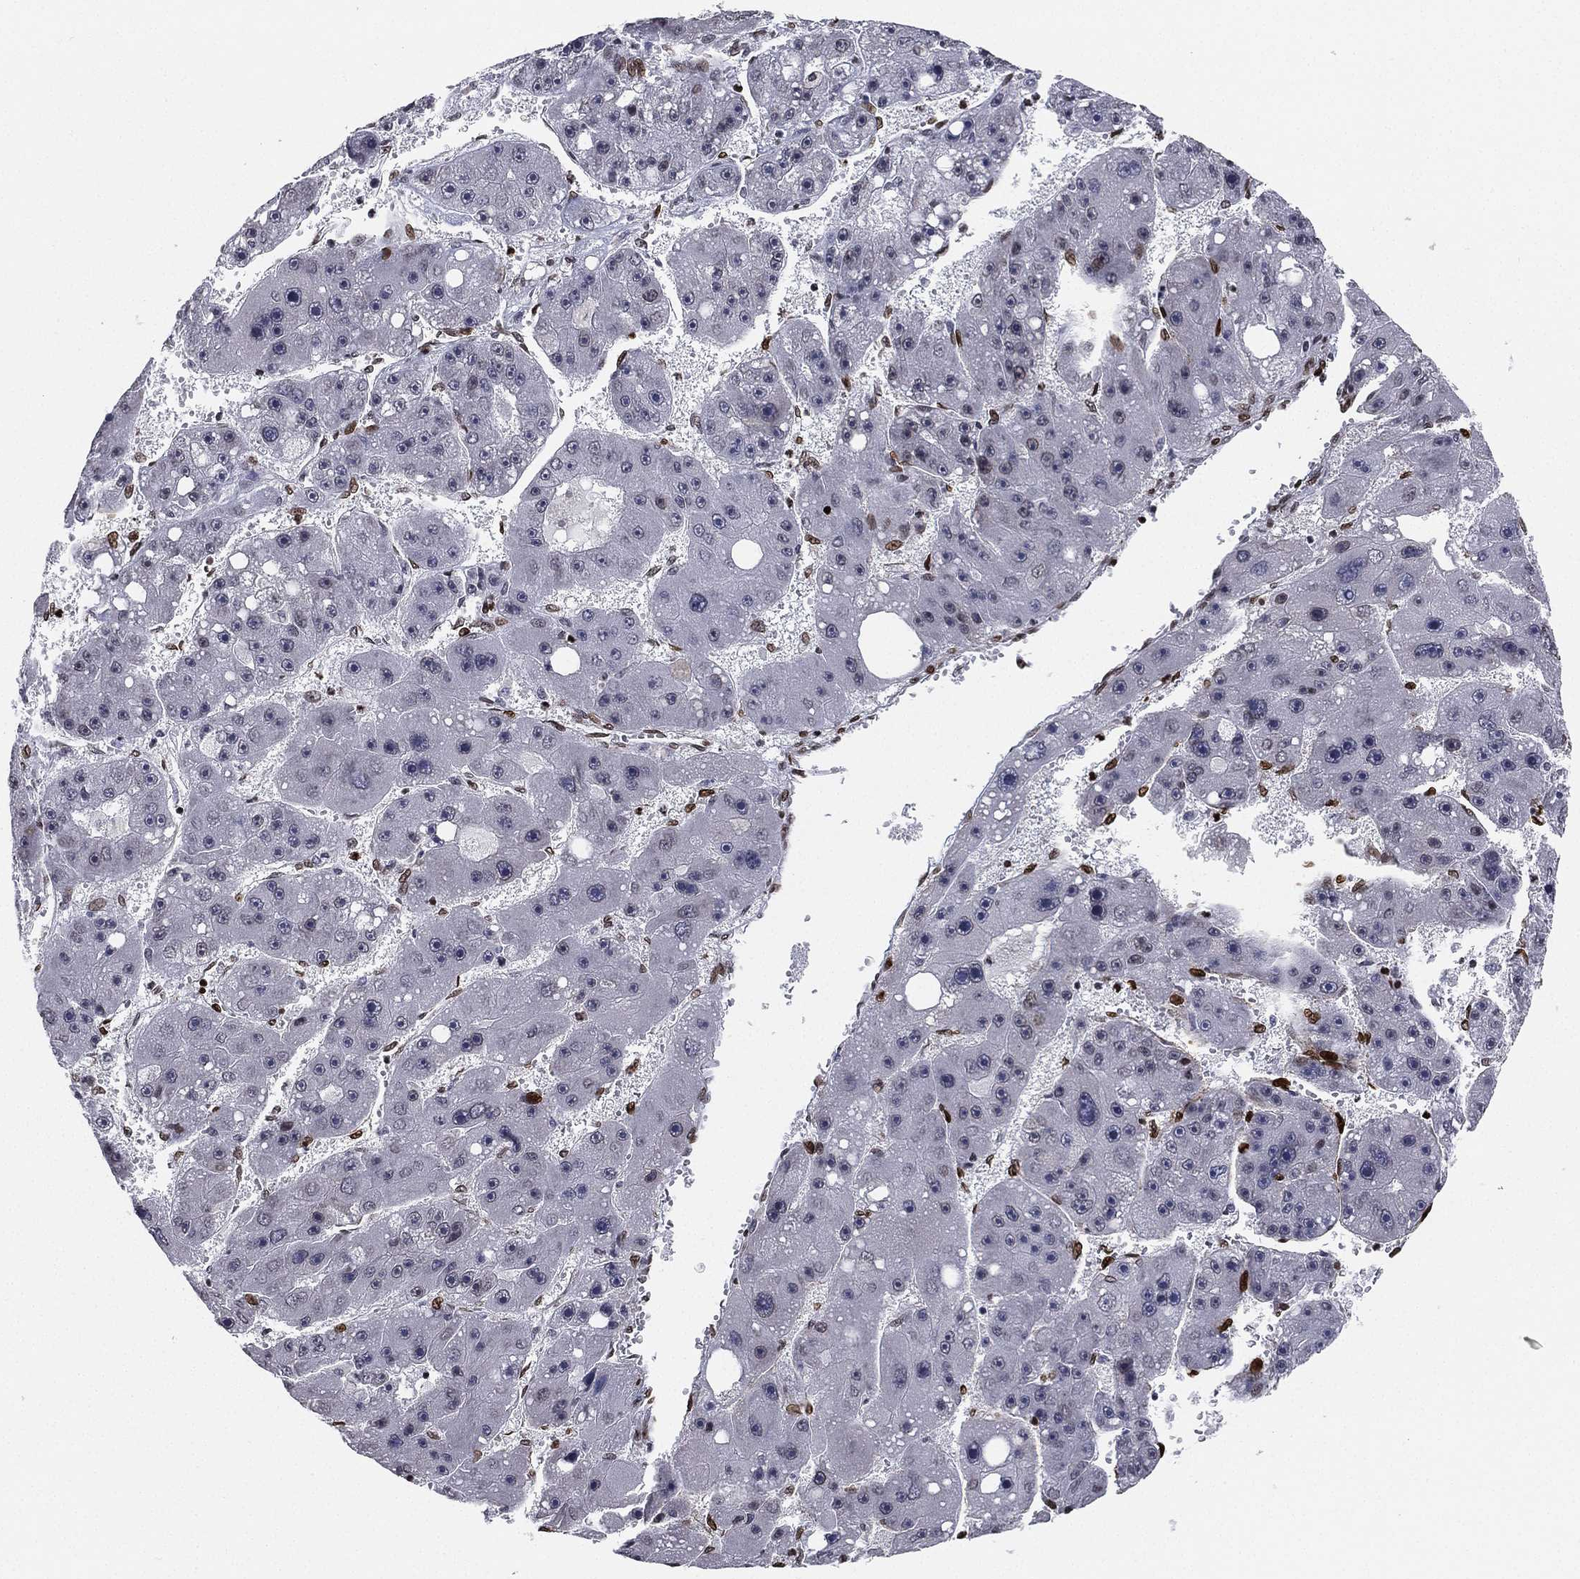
{"staining": {"intensity": "negative", "quantity": "none", "location": "none"}, "tissue": "liver cancer", "cell_type": "Tumor cells", "image_type": "cancer", "snomed": [{"axis": "morphology", "description": "Carcinoma, Hepatocellular, NOS"}, {"axis": "topography", "description": "Liver"}], "caption": "The histopathology image demonstrates no significant expression in tumor cells of liver cancer. (Immunohistochemistry, brightfield microscopy, high magnification).", "gene": "LMNB1", "patient": {"sex": "female", "age": 61}}